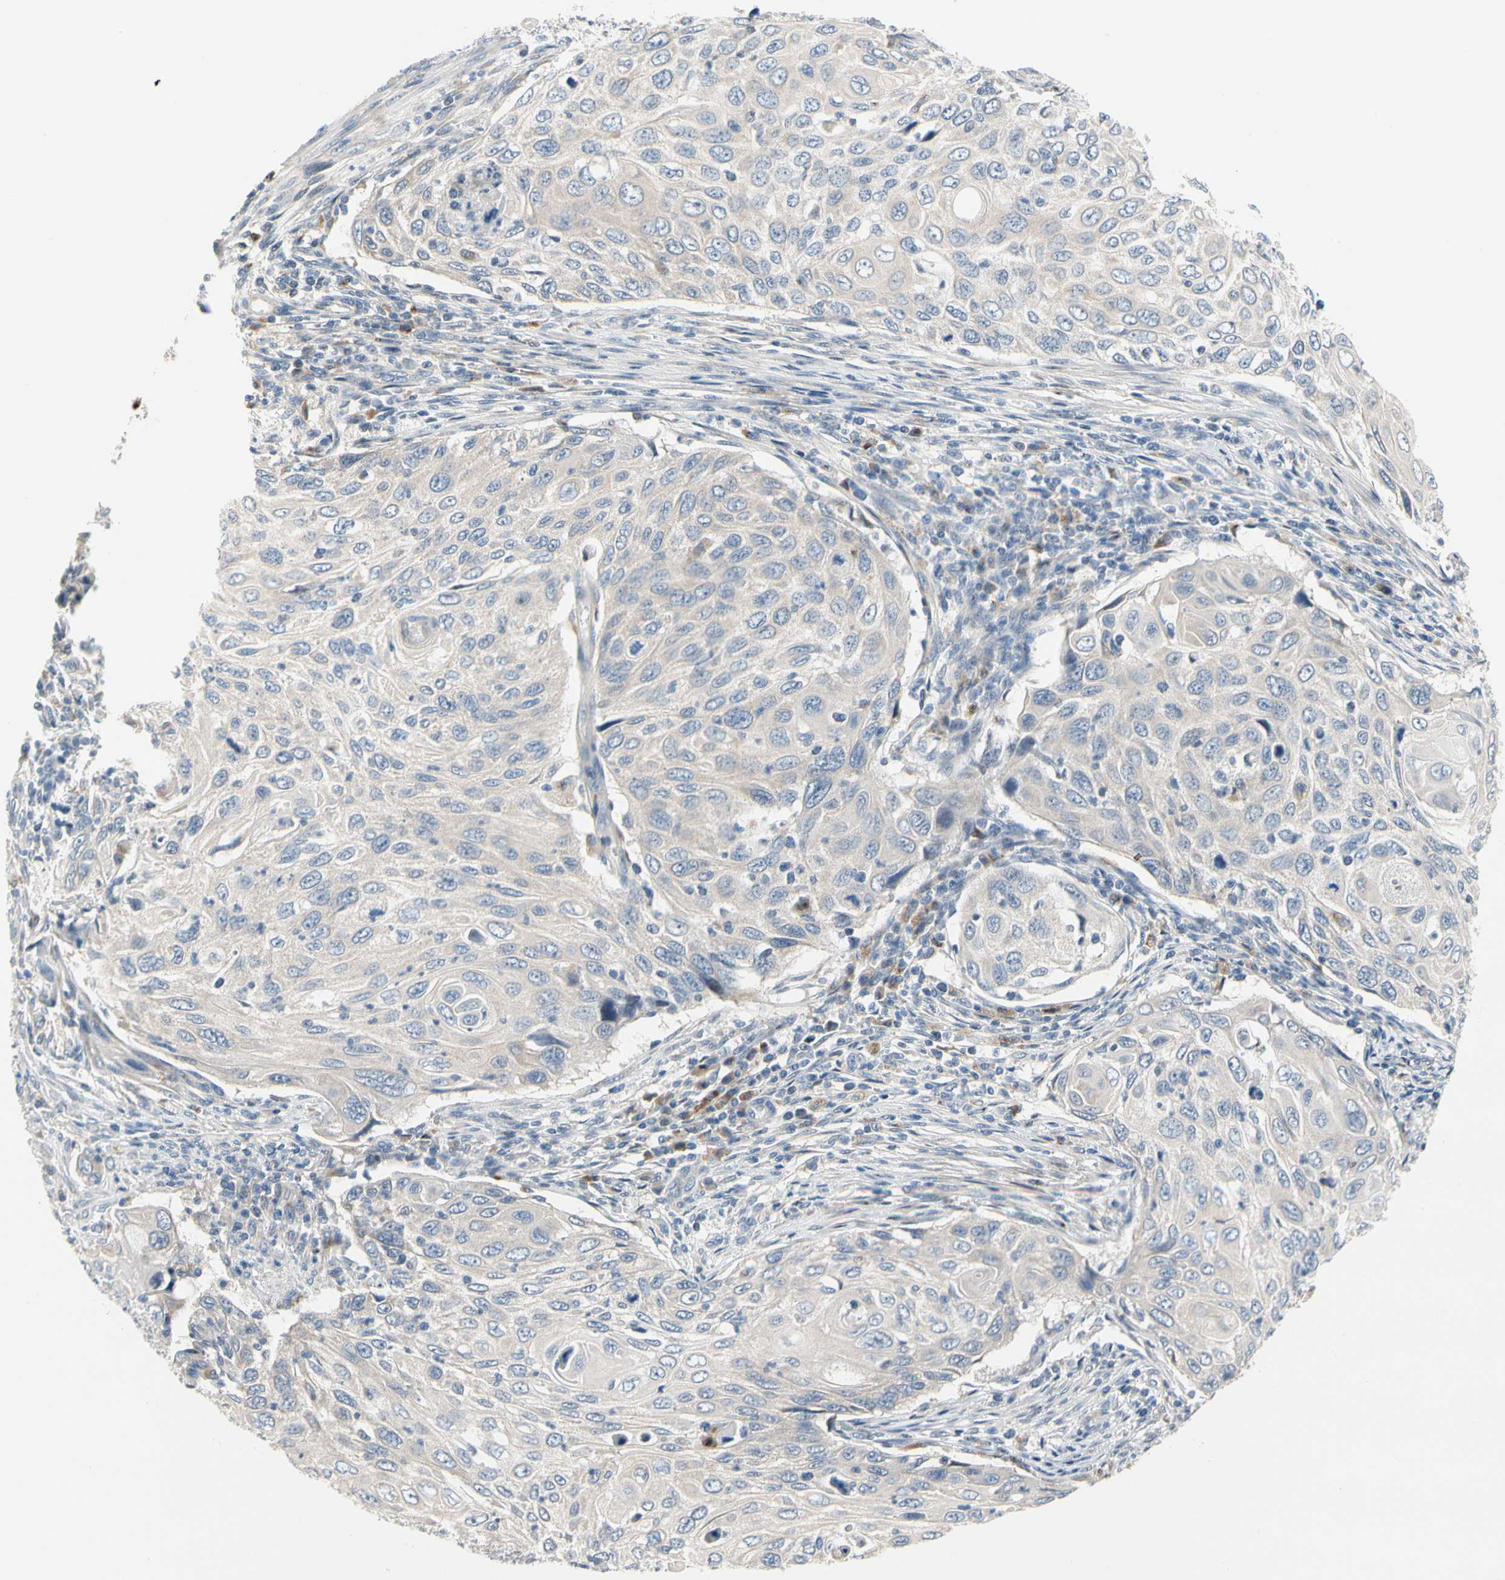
{"staining": {"intensity": "negative", "quantity": "none", "location": "none"}, "tissue": "cervical cancer", "cell_type": "Tumor cells", "image_type": "cancer", "snomed": [{"axis": "morphology", "description": "Squamous cell carcinoma, NOS"}, {"axis": "topography", "description": "Cervix"}], "caption": "Tumor cells show no significant staining in squamous cell carcinoma (cervical).", "gene": "NFASC", "patient": {"sex": "female", "age": 70}}